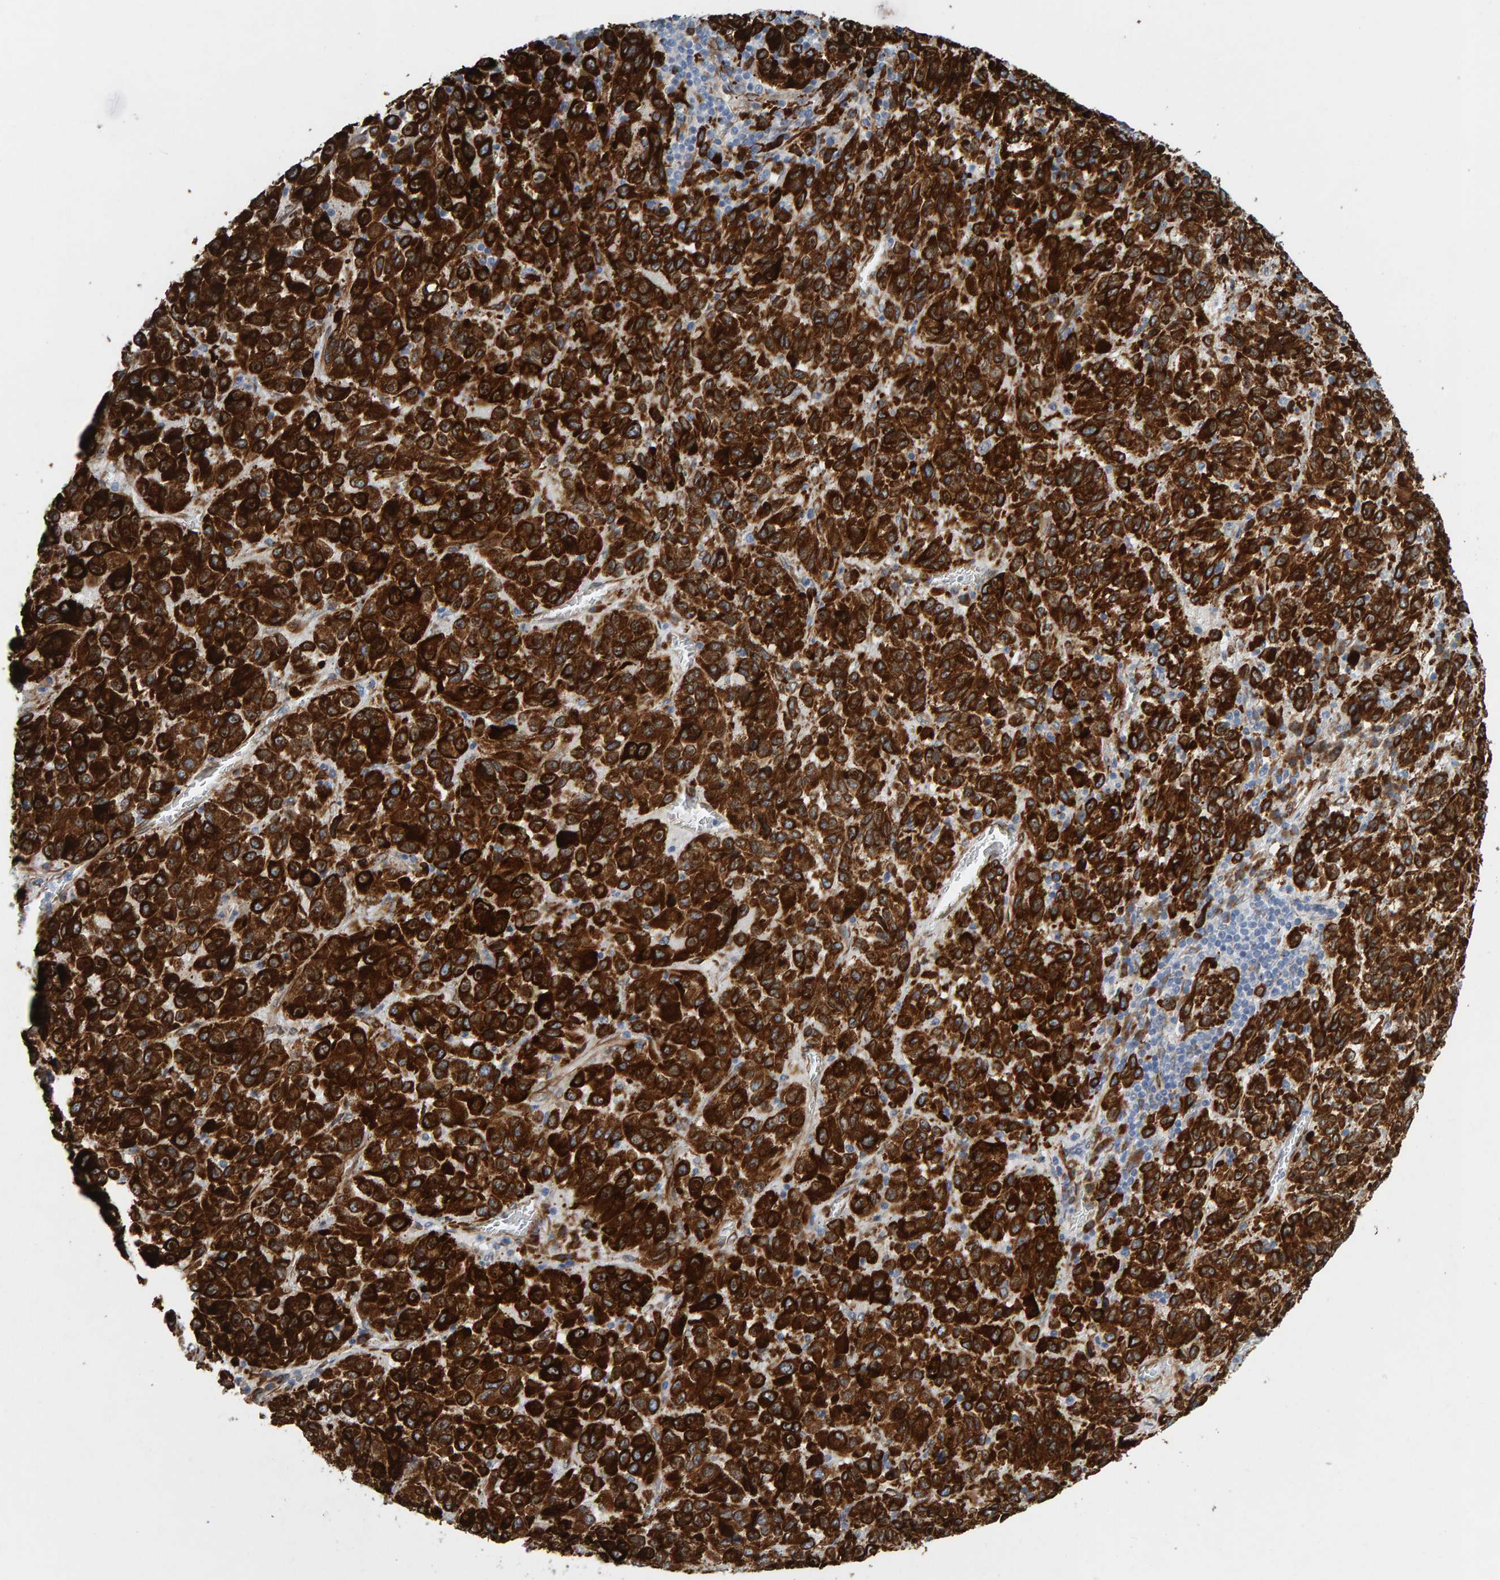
{"staining": {"intensity": "strong", "quantity": ">75%", "location": "cytoplasmic/membranous"}, "tissue": "skin cancer", "cell_type": "Tumor cells", "image_type": "cancer", "snomed": [{"axis": "morphology", "description": "Squamous cell carcinoma, NOS"}, {"axis": "topography", "description": "Skin"}], "caption": "A micrograph showing strong cytoplasmic/membranous staining in about >75% of tumor cells in squamous cell carcinoma (skin), as visualized by brown immunohistochemical staining.", "gene": "MMP16", "patient": {"sex": "female", "age": 73}}